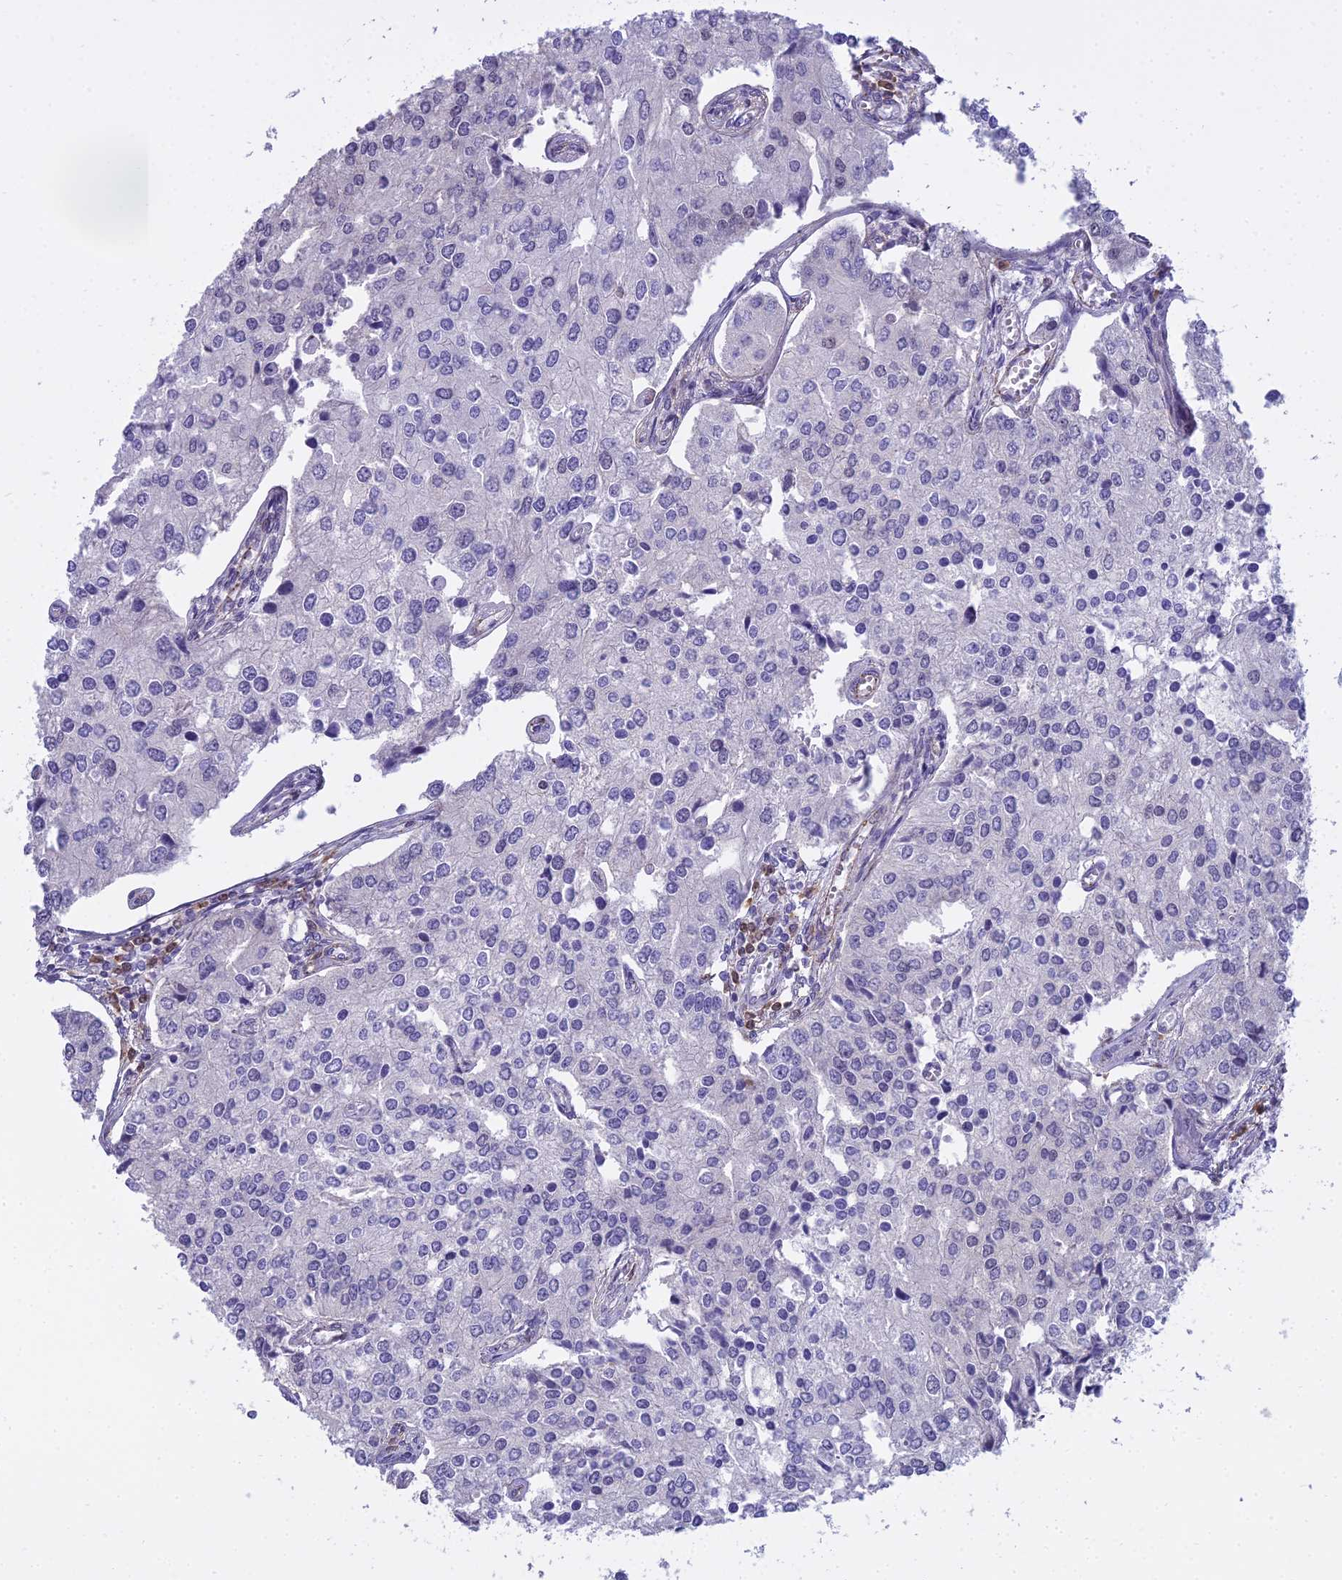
{"staining": {"intensity": "moderate", "quantity": "<25%", "location": "nuclear"}, "tissue": "prostate cancer", "cell_type": "Tumor cells", "image_type": "cancer", "snomed": [{"axis": "morphology", "description": "Adenocarcinoma, High grade"}, {"axis": "topography", "description": "Prostate"}], "caption": "Immunohistochemical staining of prostate adenocarcinoma (high-grade) shows low levels of moderate nuclear positivity in approximately <25% of tumor cells.", "gene": "BLNK", "patient": {"sex": "male", "age": 62}}